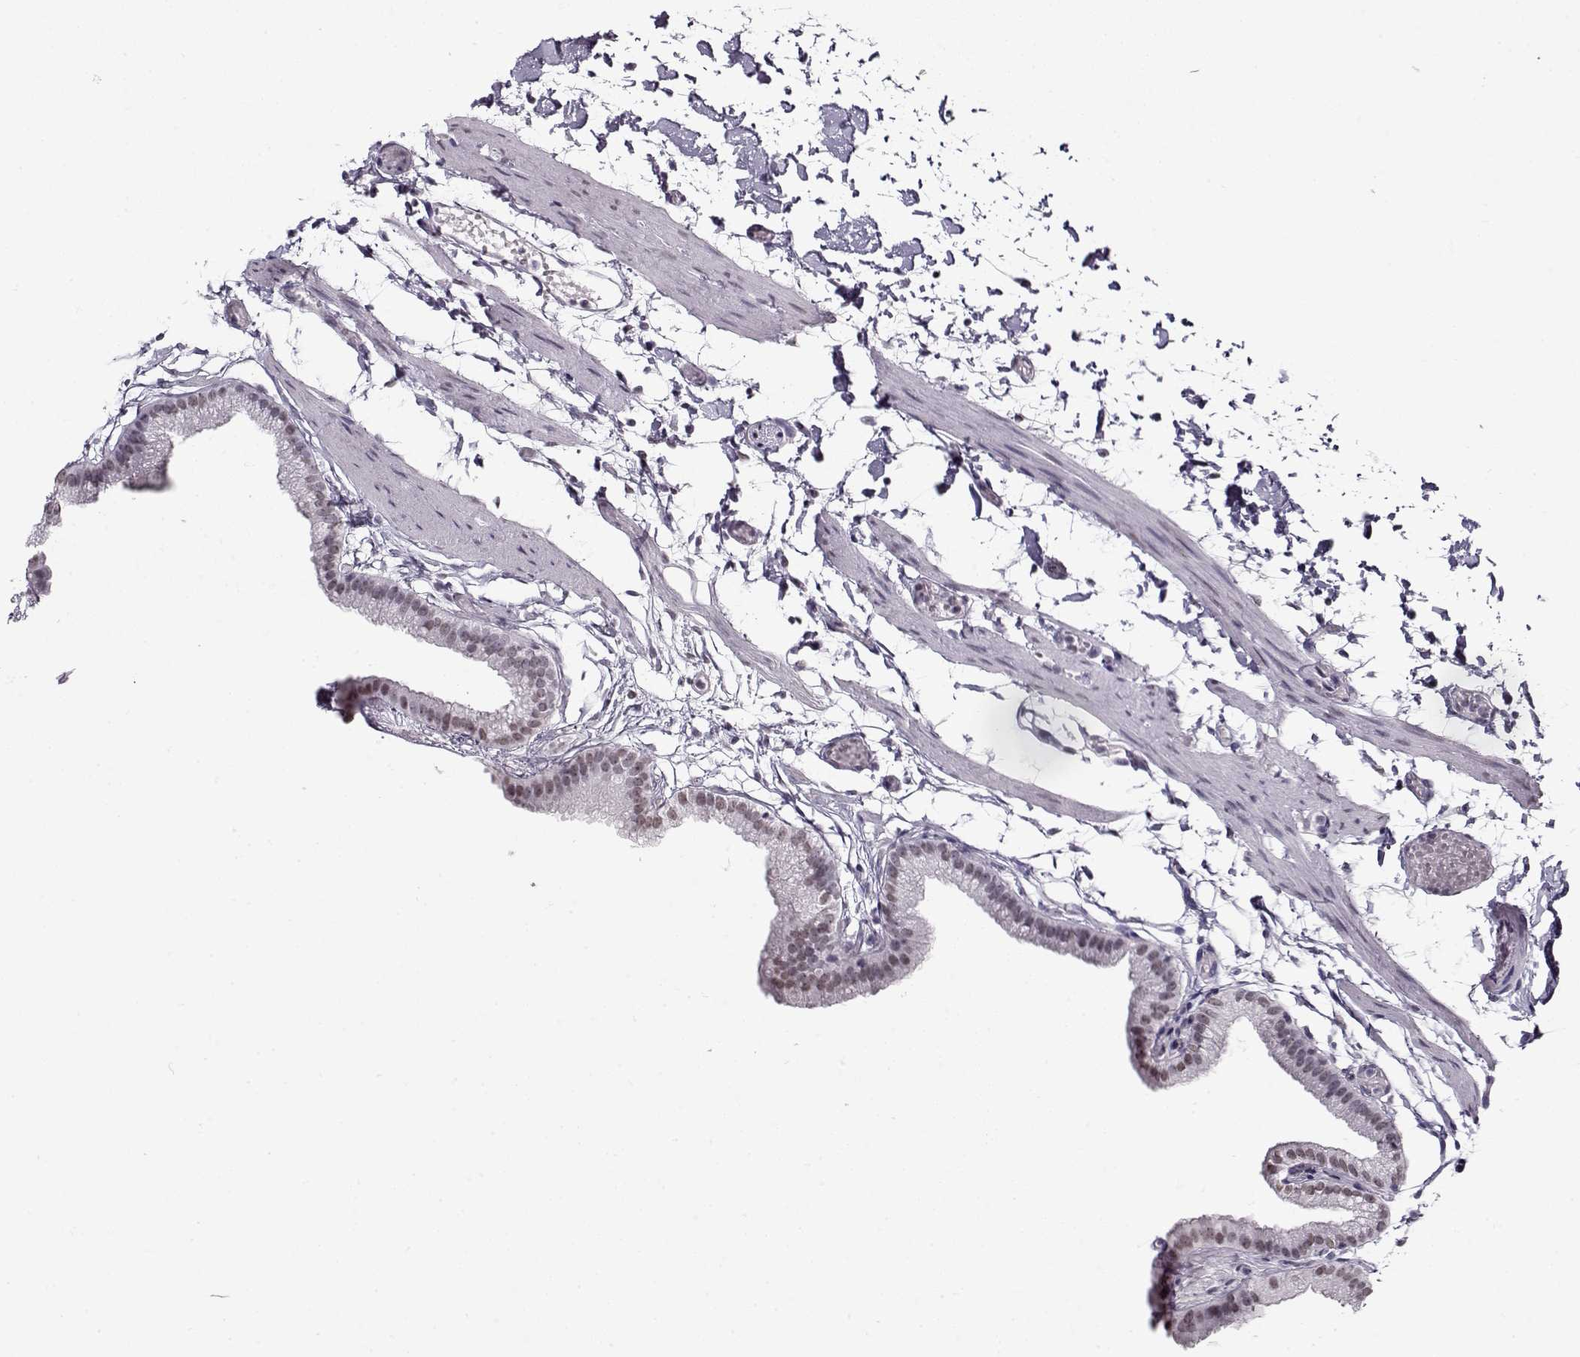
{"staining": {"intensity": "weak", "quantity": "<25%", "location": "nuclear"}, "tissue": "gallbladder", "cell_type": "Glandular cells", "image_type": "normal", "snomed": [{"axis": "morphology", "description": "Normal tissue, NOS"}, {"axis": "topography", "description": "Gallbladder"}], "caption": "DAB (3,3'-diaminobenzidine) immunohistochemical staining of normal gallbladder demonstrates no significant staining in glandular cells. (Stains: DAB (3,3'-diaminobenzidine) immunohistochemistry (IHC) with hematoxylin counter stain, Microscopy: brightfield microscopy at high magnification).", "gene": "PRMT8", "patient": {"sex": "female", "age": 45}}